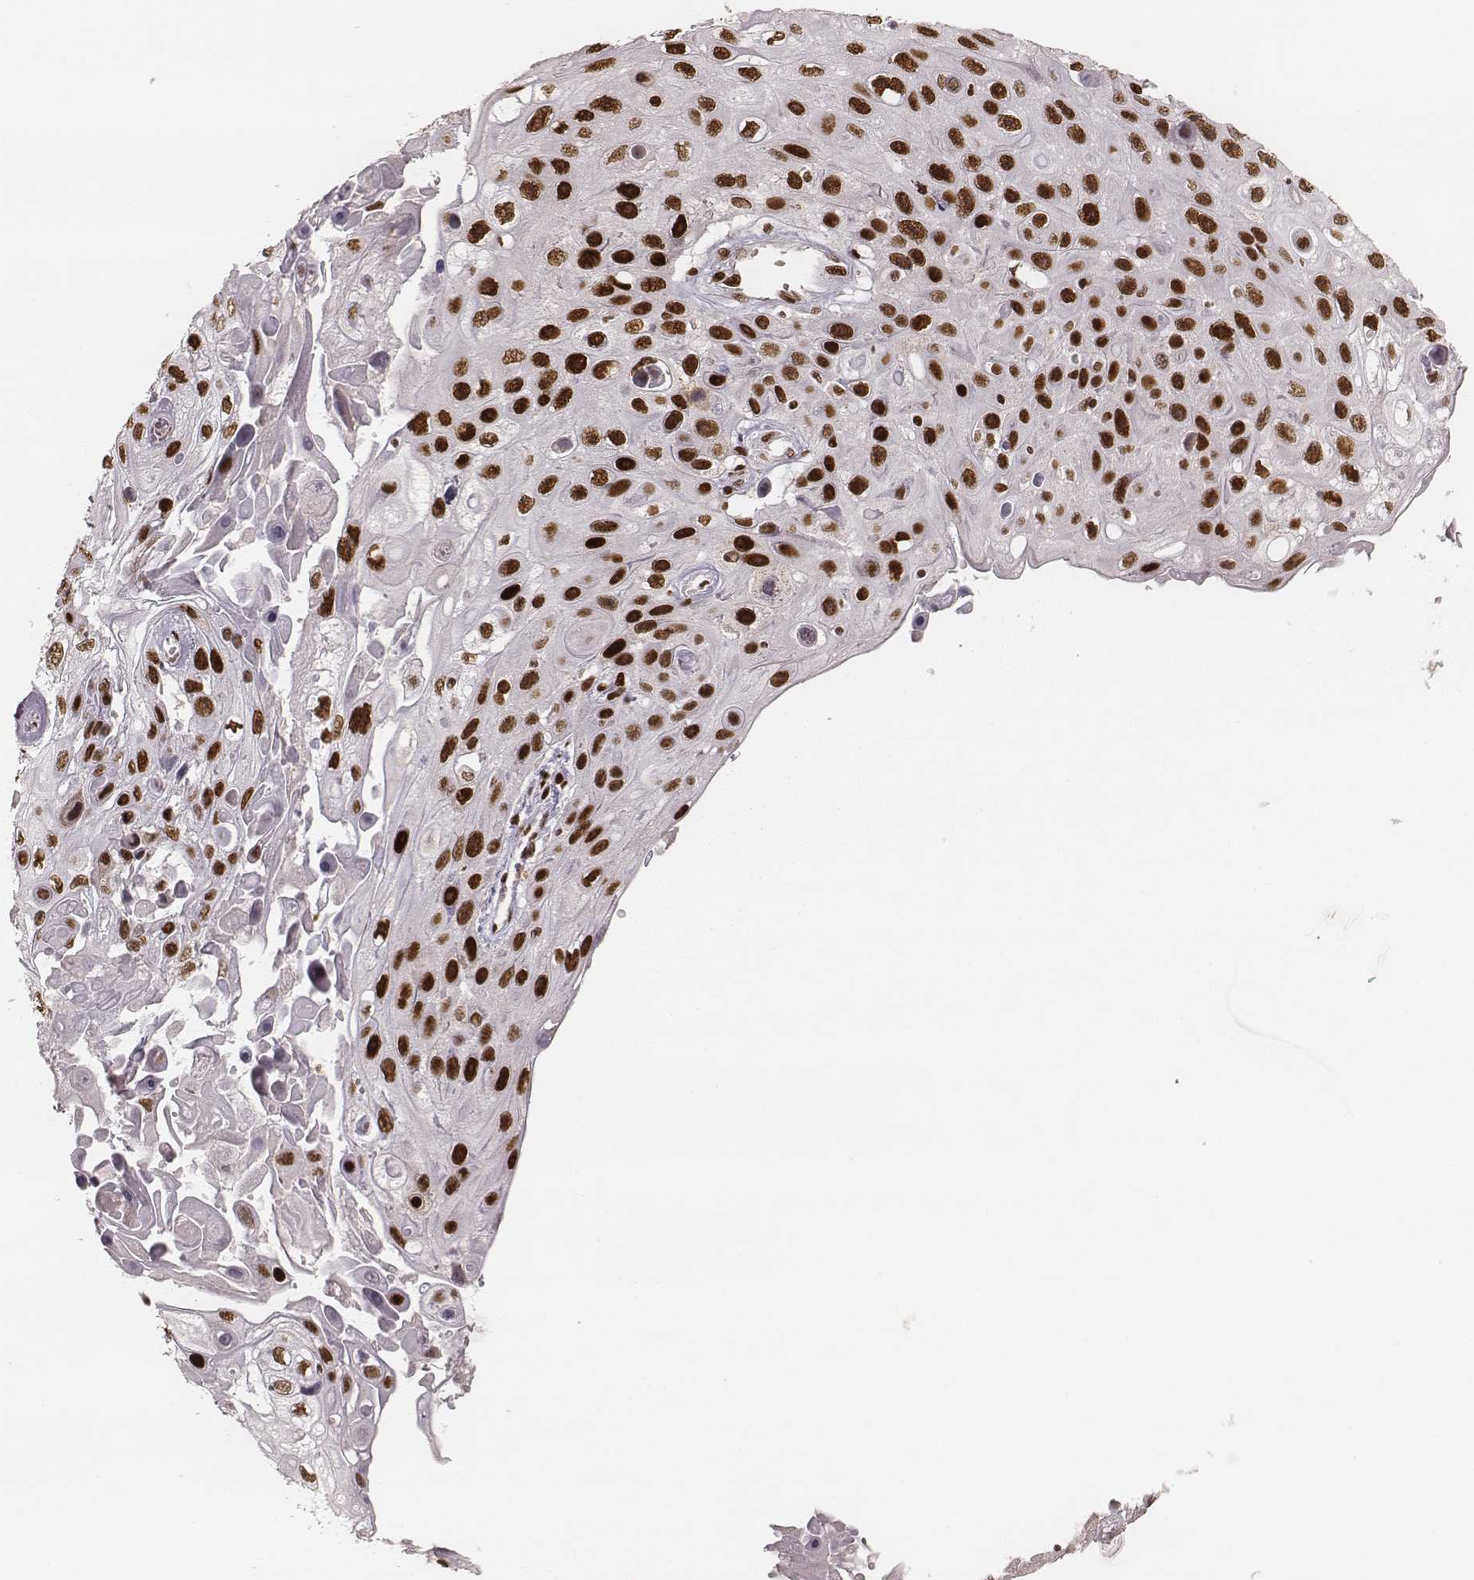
{"staining": {"intensity": "strong", "quantity": ">75%", "location": "nuclear"}, "tissue": "skin cancer", "cell_type": "Tumor cells", "image_type": "cancer", "snomed": [{"axis": "morphology", "description": "Squamous cell carcinoma, NOS"}, {"axis": "topography", "description": "Skin"}], "caption": "This photomicrograph demonstrates skin cancer (squamous cell carcinoma) stained with immunohistochemistry to label a protein in brown. The nuclear of tumor cells show strong positivity for the protein. Nuclei are counter-stained blue.", "gene": "HNRNPC", "patient": {"sex": "male", "age": 82}}